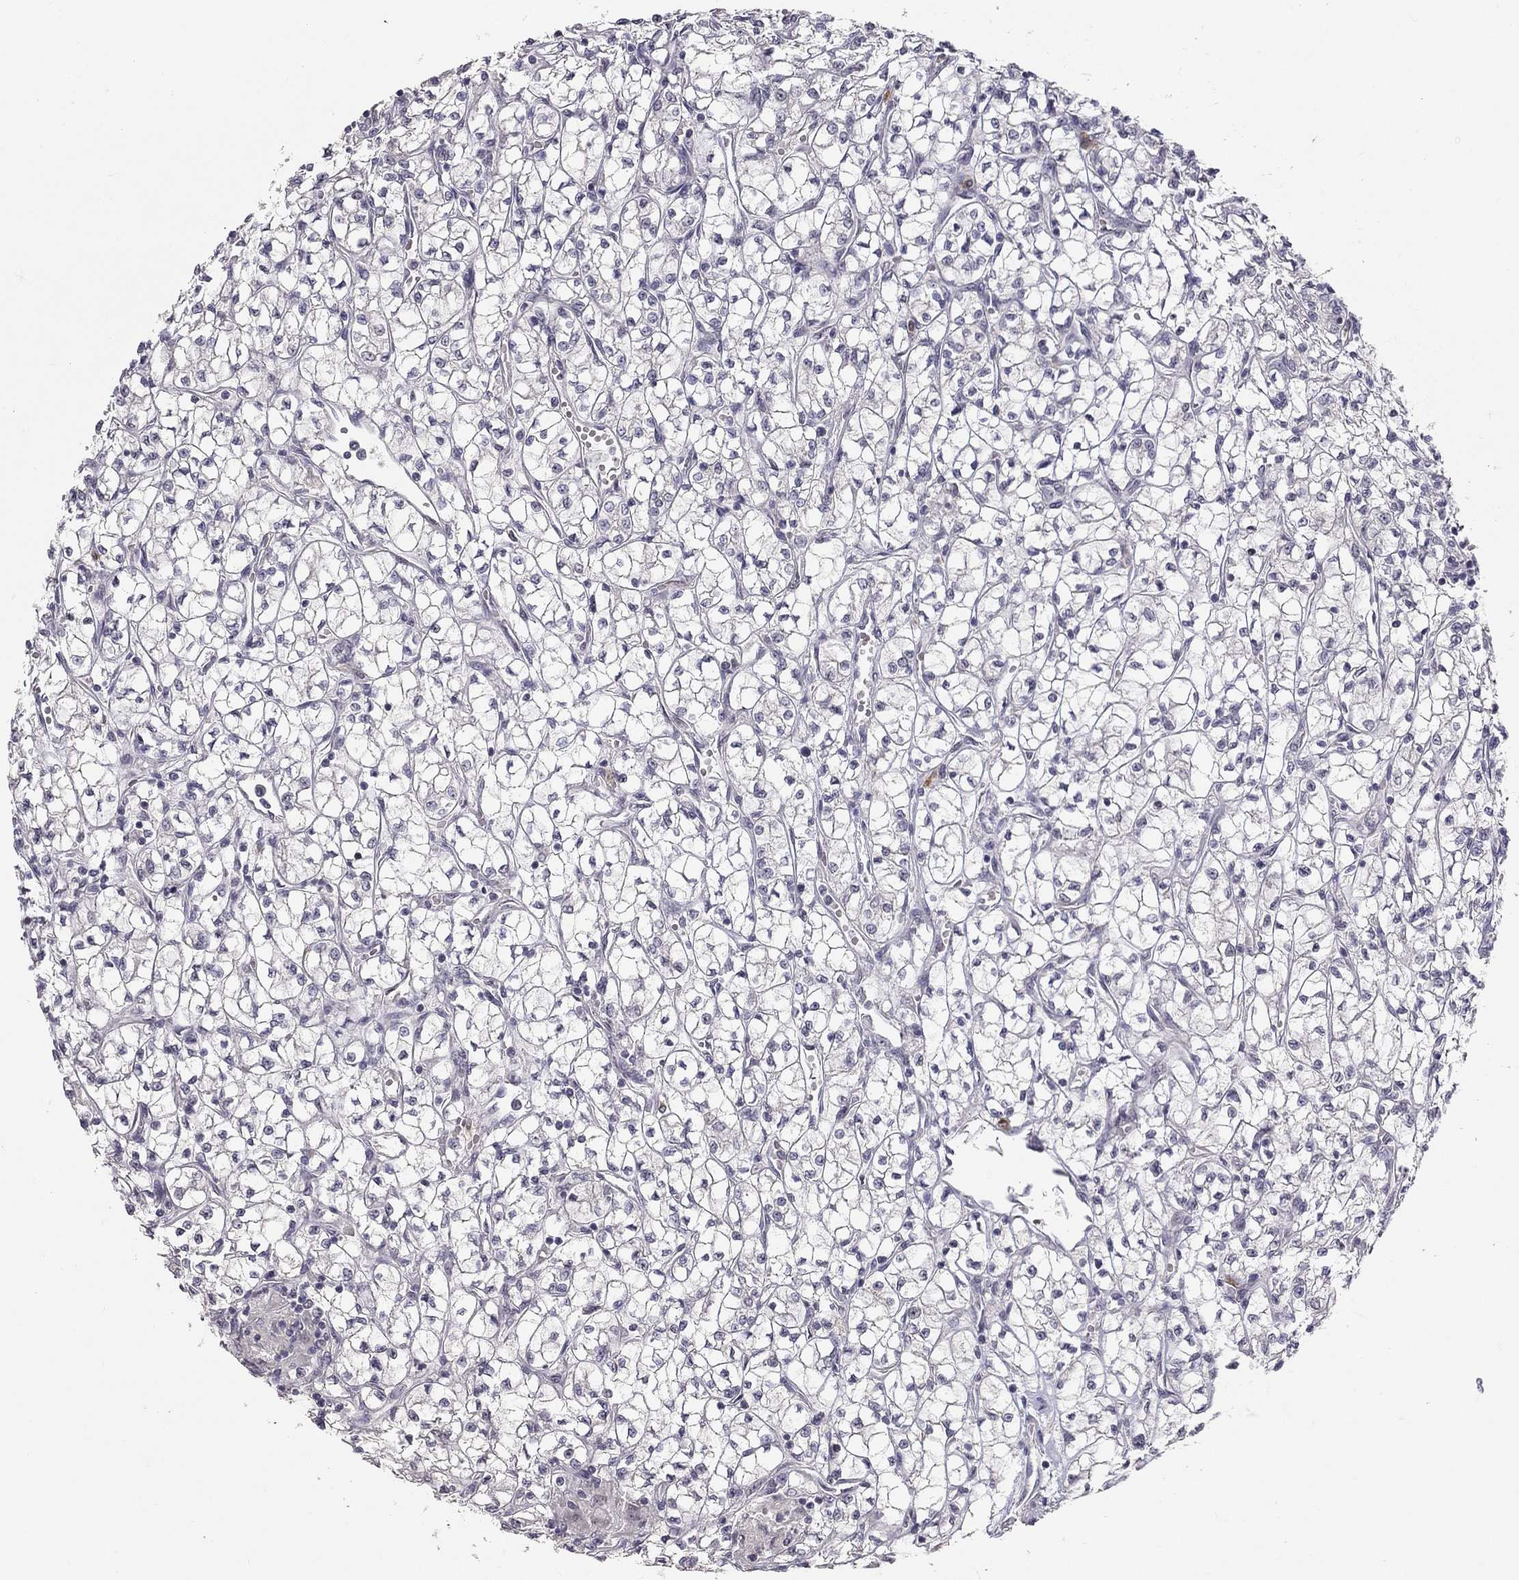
{"staining": {"intensity": "negative", "quantity": "none", "location": "none"}, "tissue": "renal cancer", "cell_type": "Tumor cells", "image_type": "cancer", "snomed": [{"axis": "morphology", "description": "Adenocarcinoma, NOS"}, {"axis": "topography", "description": "Kidney"}], "caption": "This is an immunohistochemistry image of human renal cancer (adenocarcinoma). There is no positivity in tumor cells.", "gene": "STXBP6", "patient": {"sex": "female", "age": 64}}